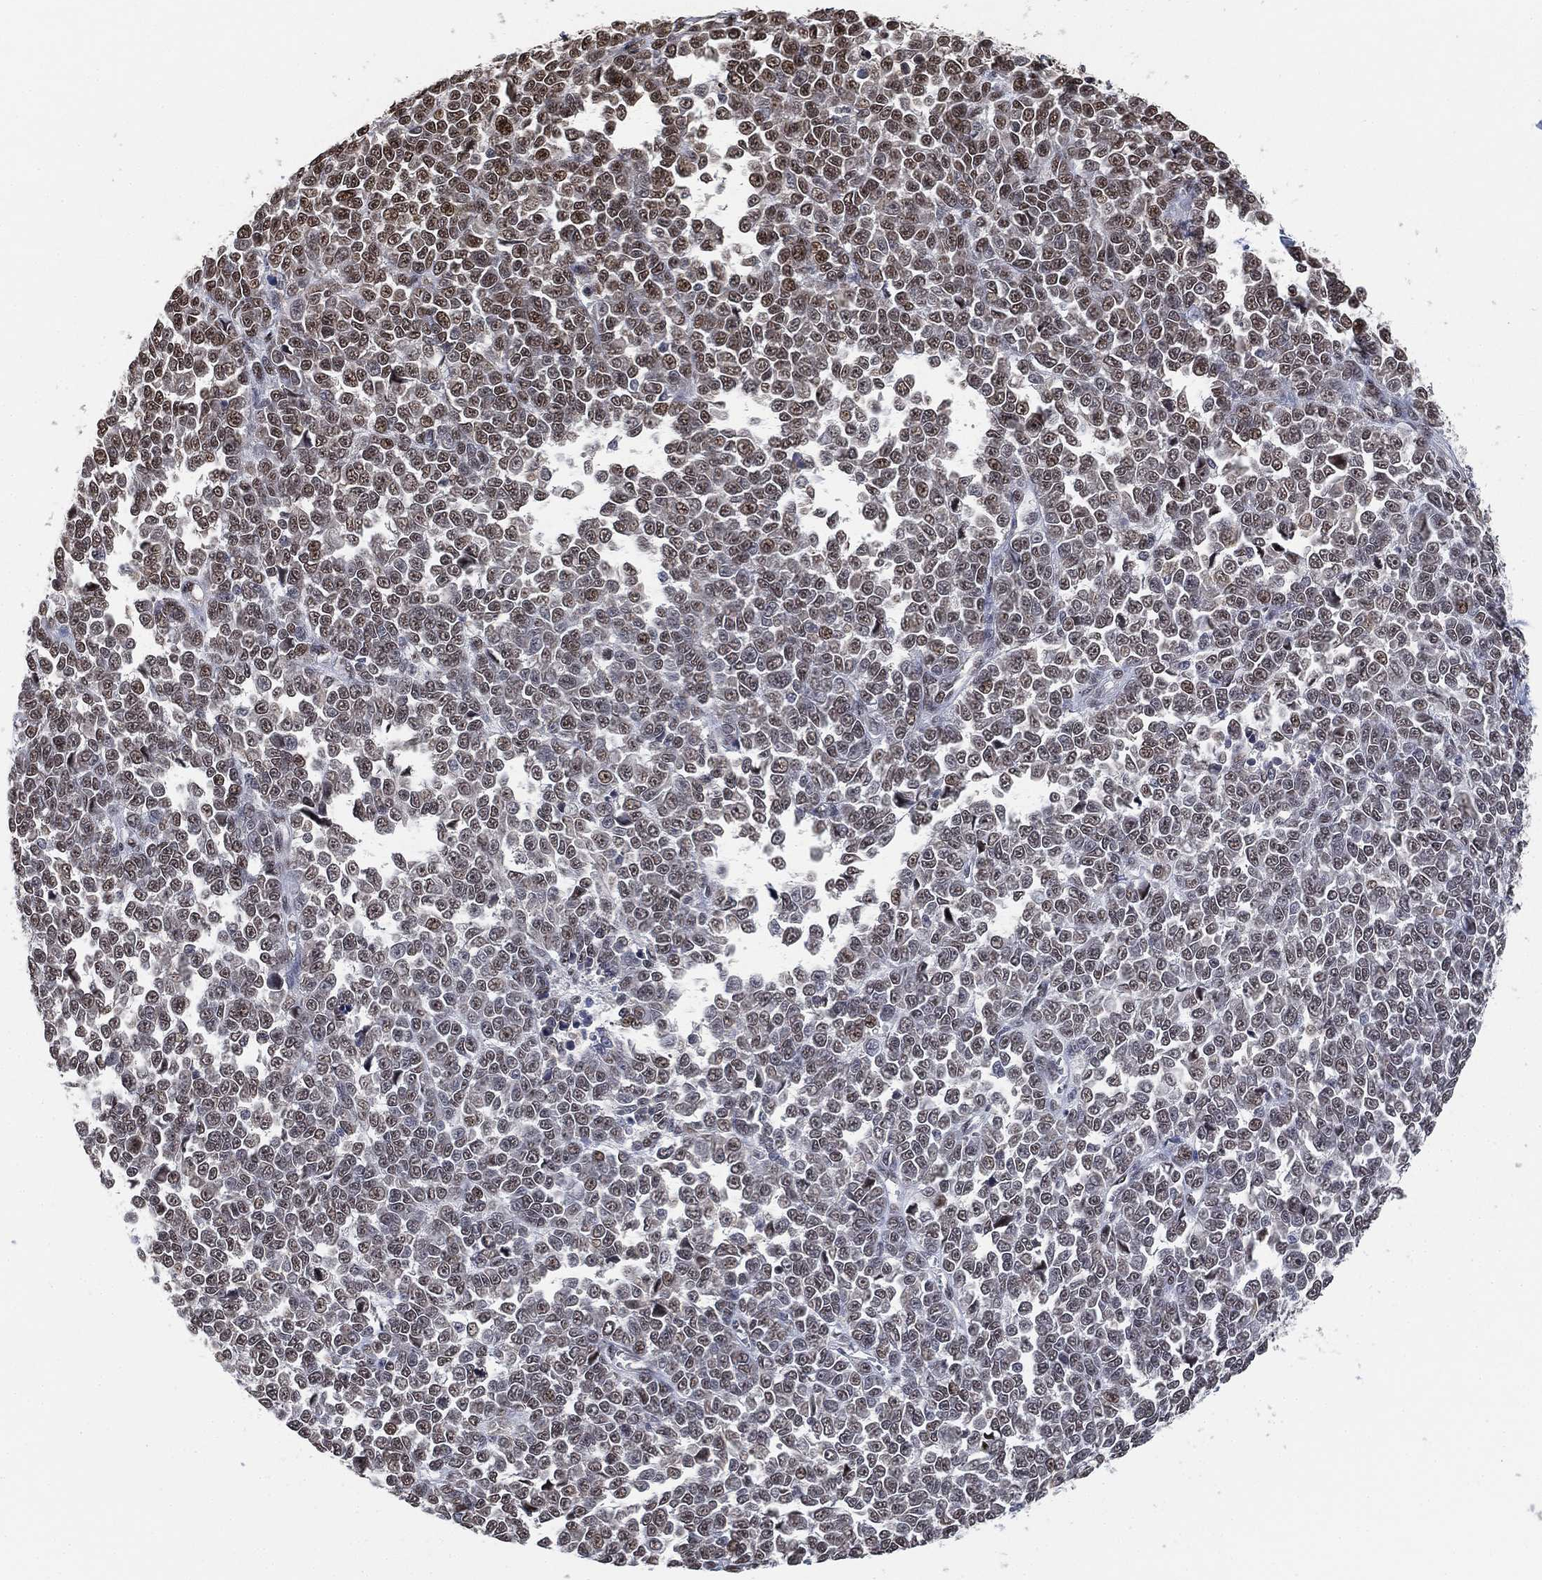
{"staining": {"intensity": "moderate", "quantity": "<25%", "location": "nuclear"}, "tissue": "melanoma", "cell_type": "Tumor cells", "image_type": "cancer", "snomed": [{"axis": "morphology", "description": "Malignant melanoma, NOS"}, {"axis": "topography", "description": "Skin"}], "caption": "Tumor cells reveal low levels of moderate nuclear staining in about <25% of cells in human malignant melanoma.", "gene": "ZSCAN30", "patient": {"sex": "female", "age": 95}}